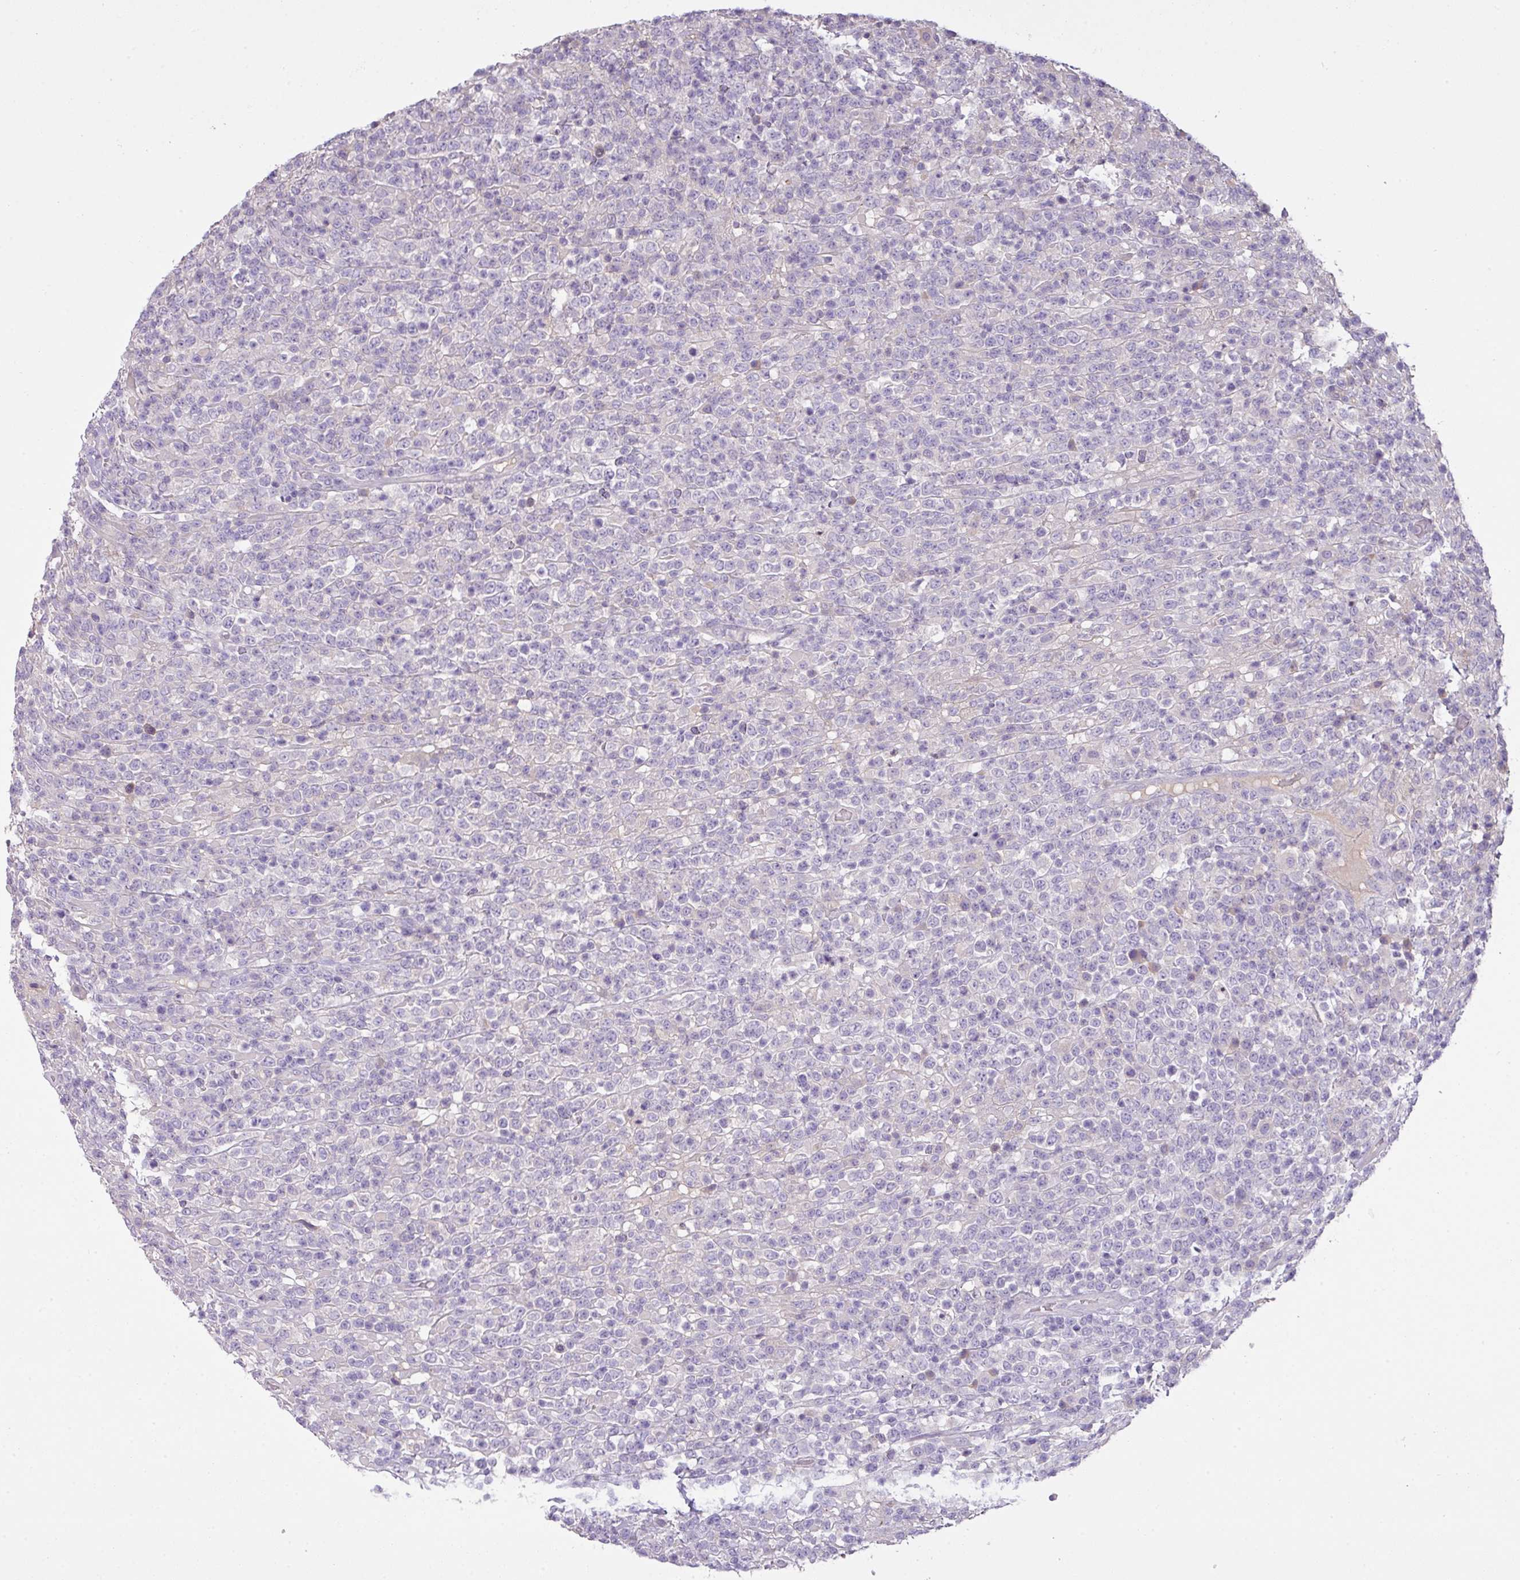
{"staining": {"intensity": "negative", "quantity": "none", "location": "none"}, "tissue": "lymphoma", "cell_type": "Tumor cells", "image_type": "cancer", "snomed": [{"axis": "morphology", "description": "Malignant lymphoma, non-Hodgkin's type, High grade"}, {"axis": "topography", "description": "Colon"}], "caption": "IHC micrograph of human lymphoma stained for a protein (brown), which displays no staining in tumor cells. (DAB immunohistochemistry (IHC) visualized using brightfield microscopy, high magnification).", "gene": "OR6C6", "patient": {"sex": "female", "age": 53}}